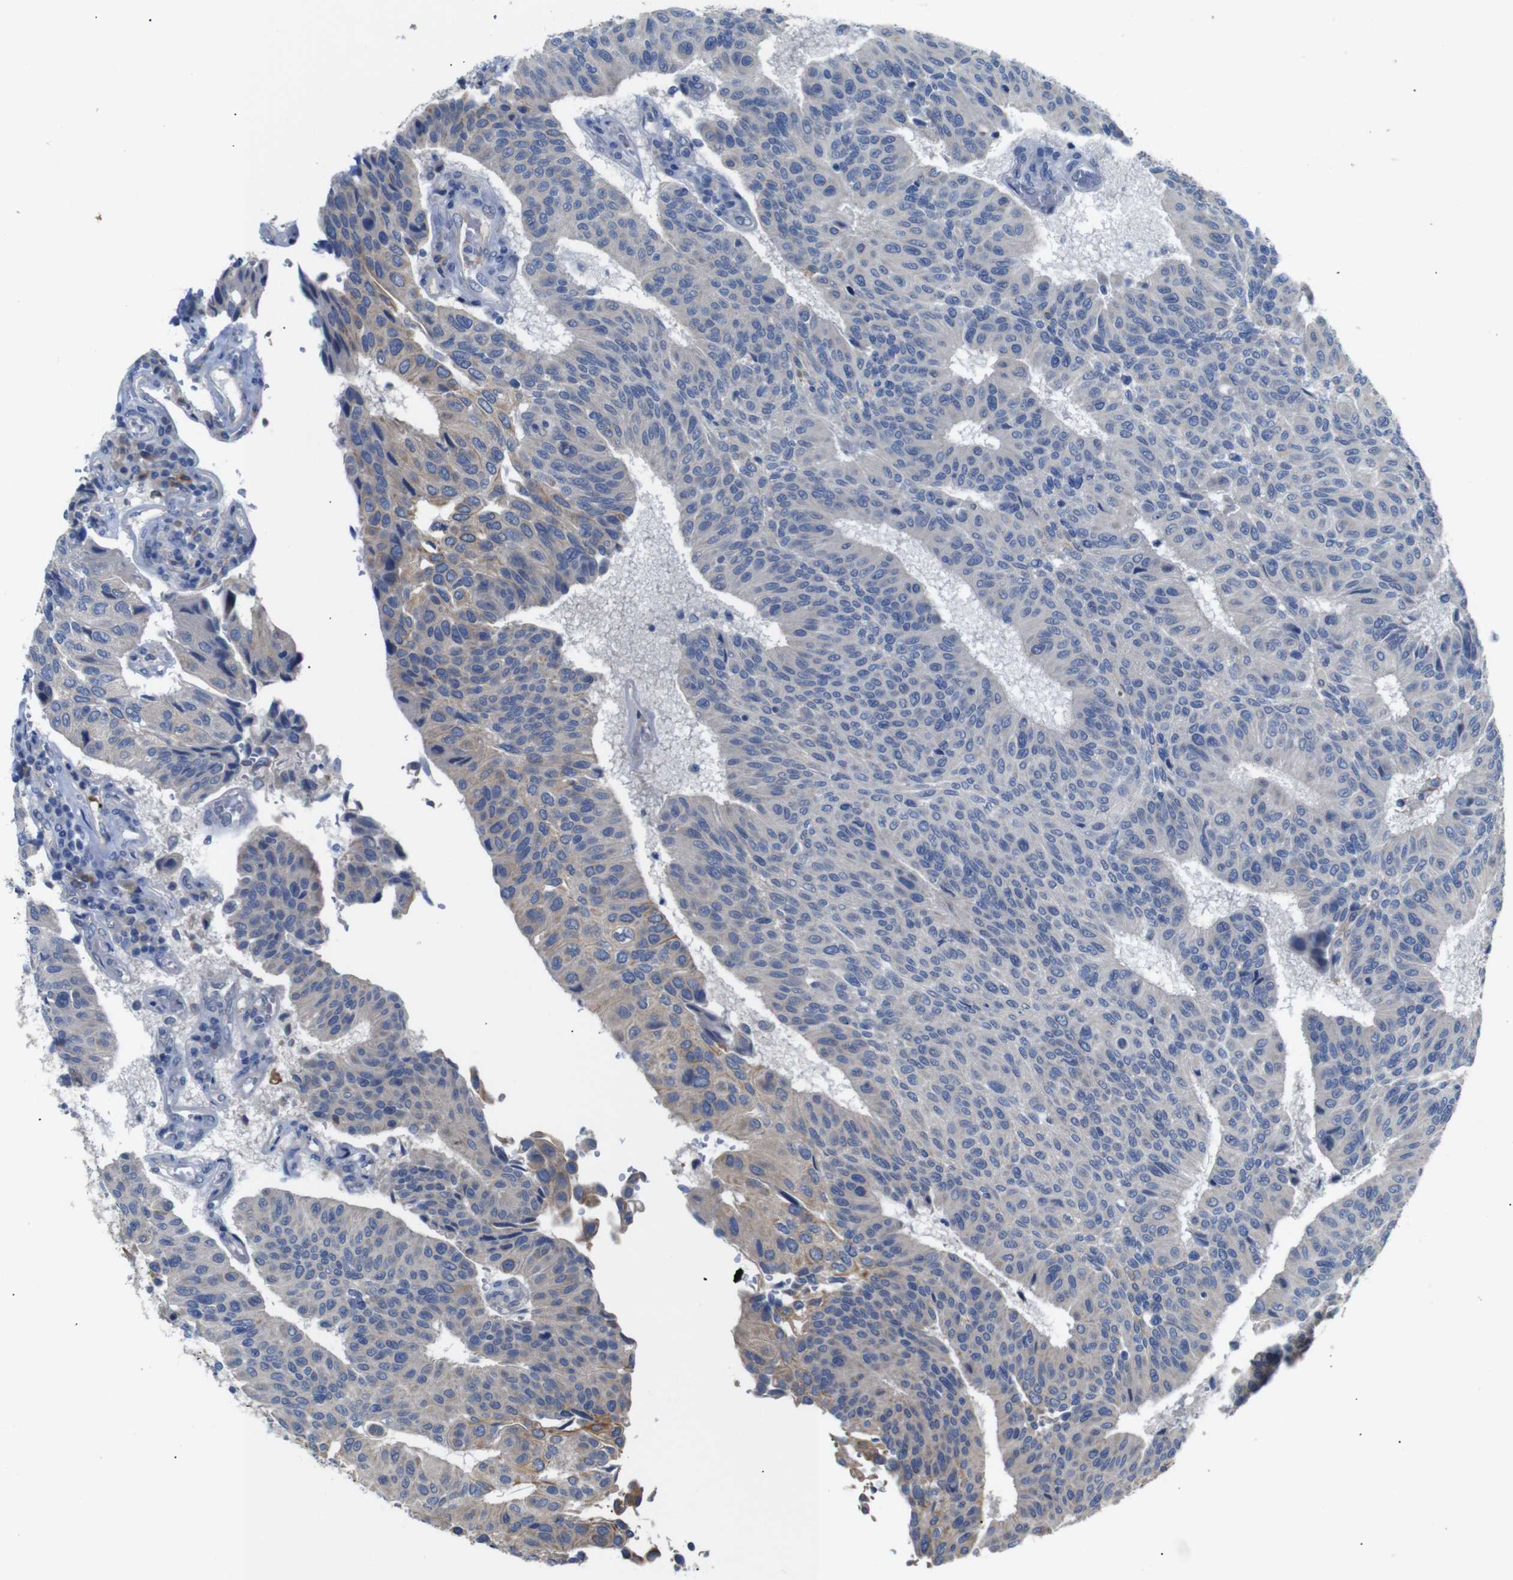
{"staining": {"intensity": "moderate", "quantity": "25%-75%", "location": "cytoplasmic/membranous"}, "tissue": "urothelial cancer", "cell_type": "Tumor cells", "image_type": "cancer", "snomed": [{"axis": "morphology", "description": "Urothelial carcinoma, High grade"}, {"axis": "topography", "description": "Urinary bladder"}], "caption": "Immunohistochemical staining of high-grade urothelial carcinoma exhibits moderate cytoplasmic/membranous protein expression in approximately 25%-75% of tumor cells.", "gene": "ALOX15", "patient": {"sex": "male", "age": 66}}